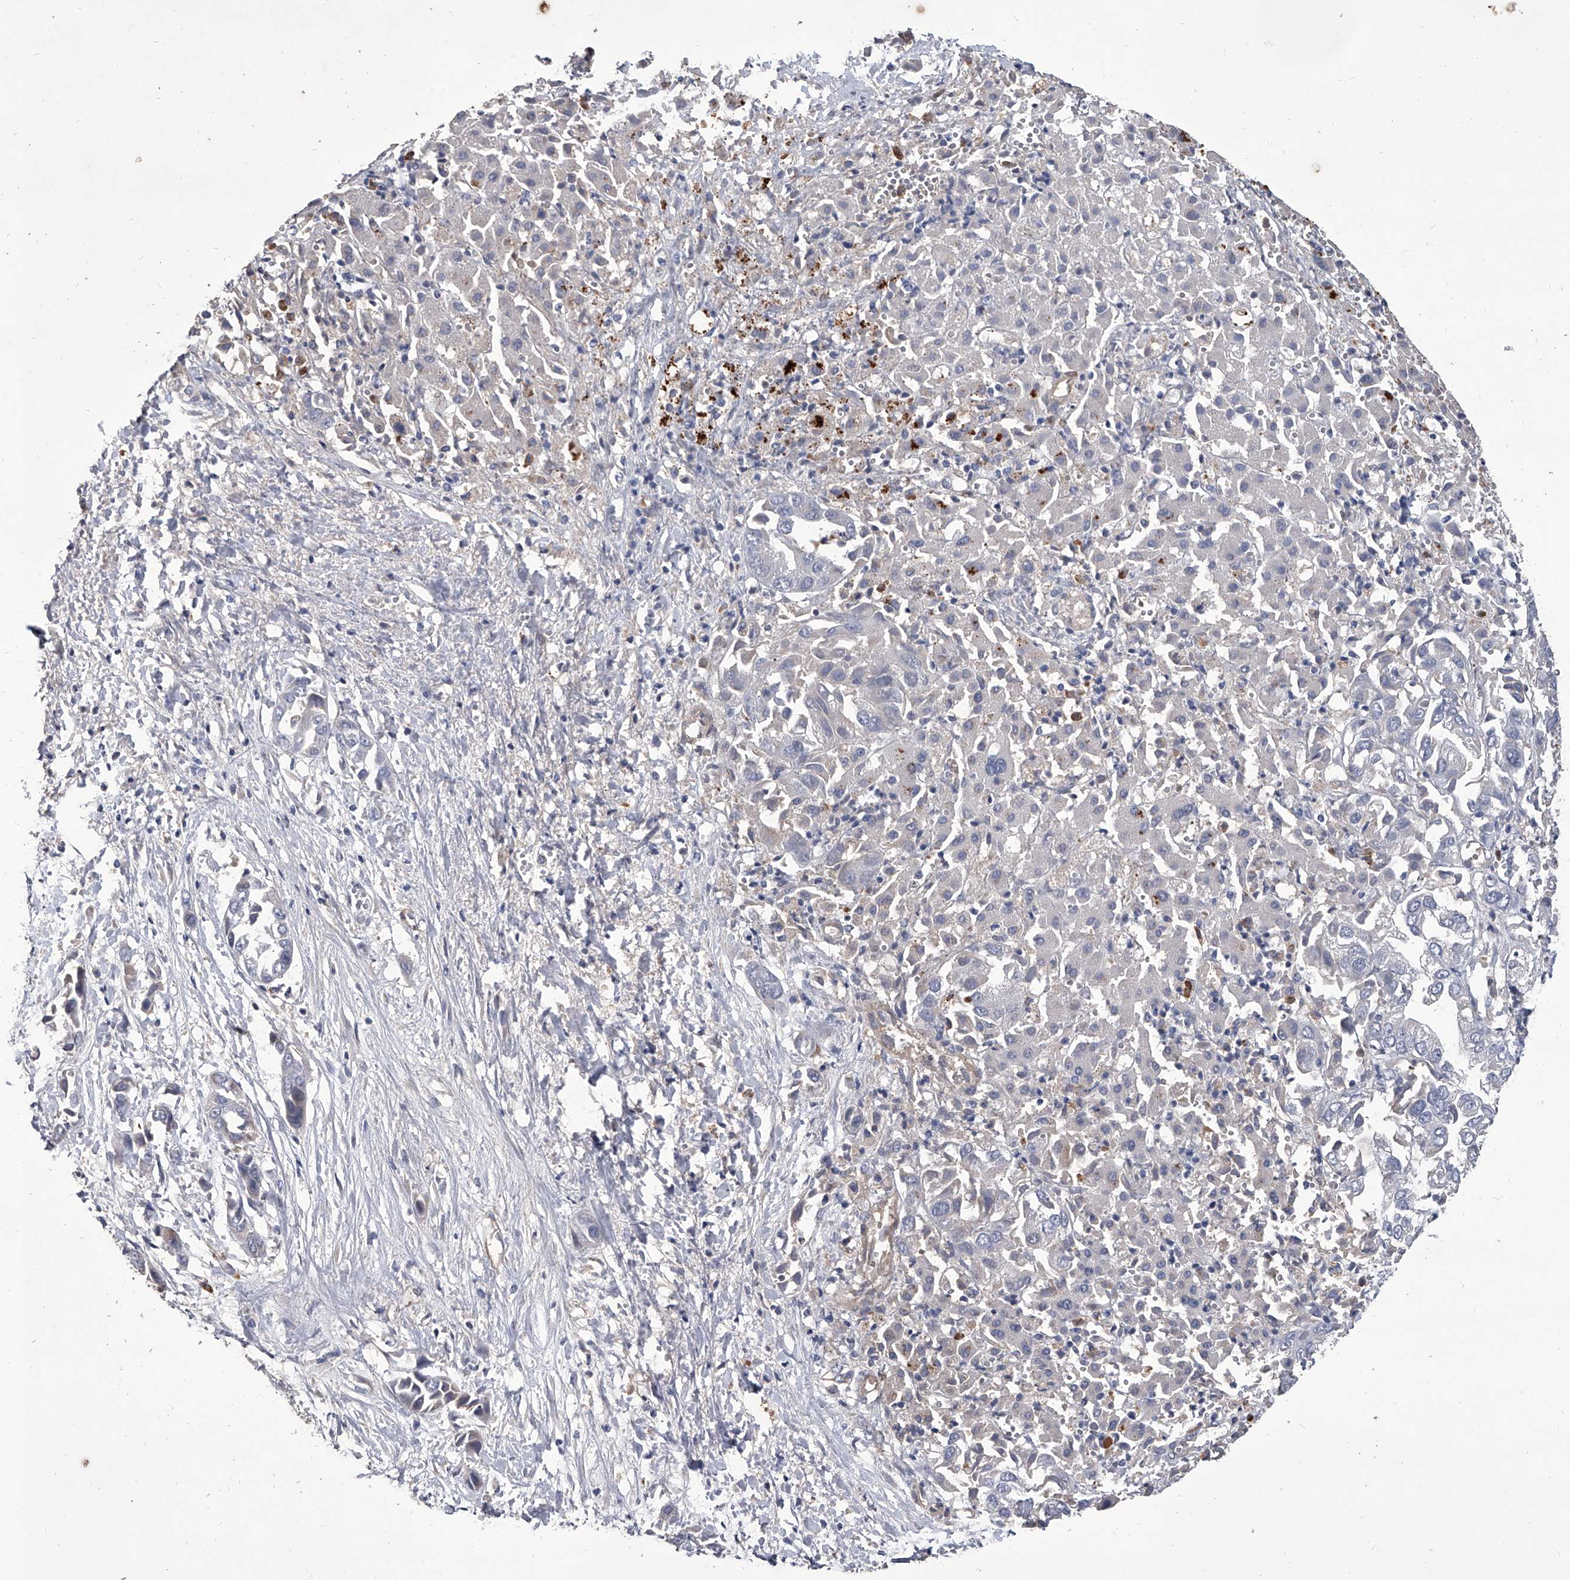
{"staining": {"intensity": "weak", "quantity": "<25%", "location": "cytoplasmic/membranous"}, "tissue": "liver cancer", "cell_type": "Tumor cells", "image_type": "cancer", "snomed": [{"axis": "morphology", "description": "Cholangiocarcinoma"}, {"axis": "topography", "description": "Liver"}], "caption": "This is an immunohistochemistry (IHC) micrograph of human cholangiocarcinoma (liver). There is no staining in tumor cells.", "gene": "NRP1", "patient": {"sex": "female", "age": 52}}